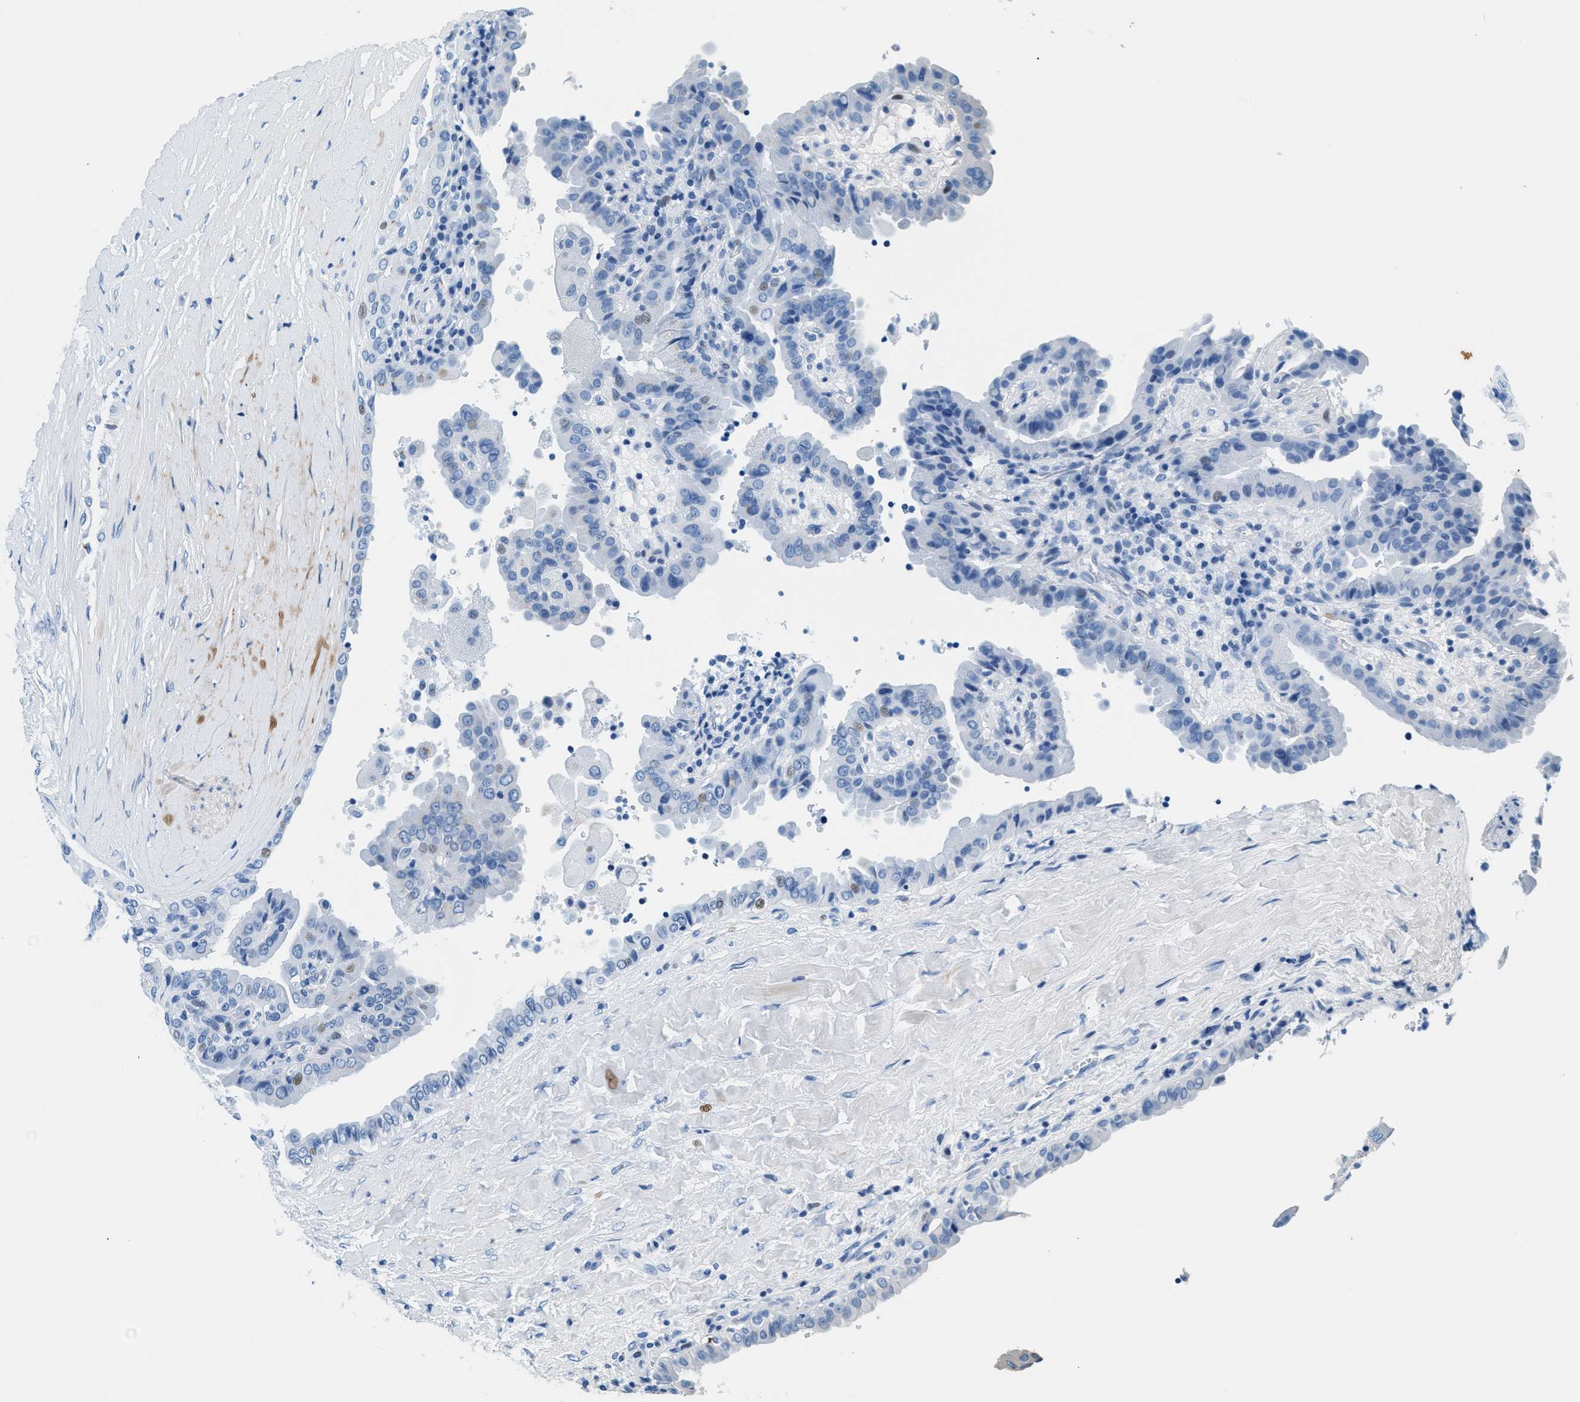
{"staining": {"intensity": "negative", "quantity": "none", "location": "none"}, "tissue": "thyroid cancer", "cell_type": "Tumor cells", "image_type": "cancer", "snomed": [{"axis": "morphology", "description": "Papillary adenocarcinoma, NOS"}, {"axis": "topography", "description": "Thyroid gland"}], "caption": "This histopathology image is of thyroid cancer (papillary adenocarcinoma) stained with immunohistochemistry to label a protein in brown with the nuclei are counter-stained blue. There is no staining in tumor cells.", "gene": "VPS53", "patient": {"sex": "male", "age": 33}}